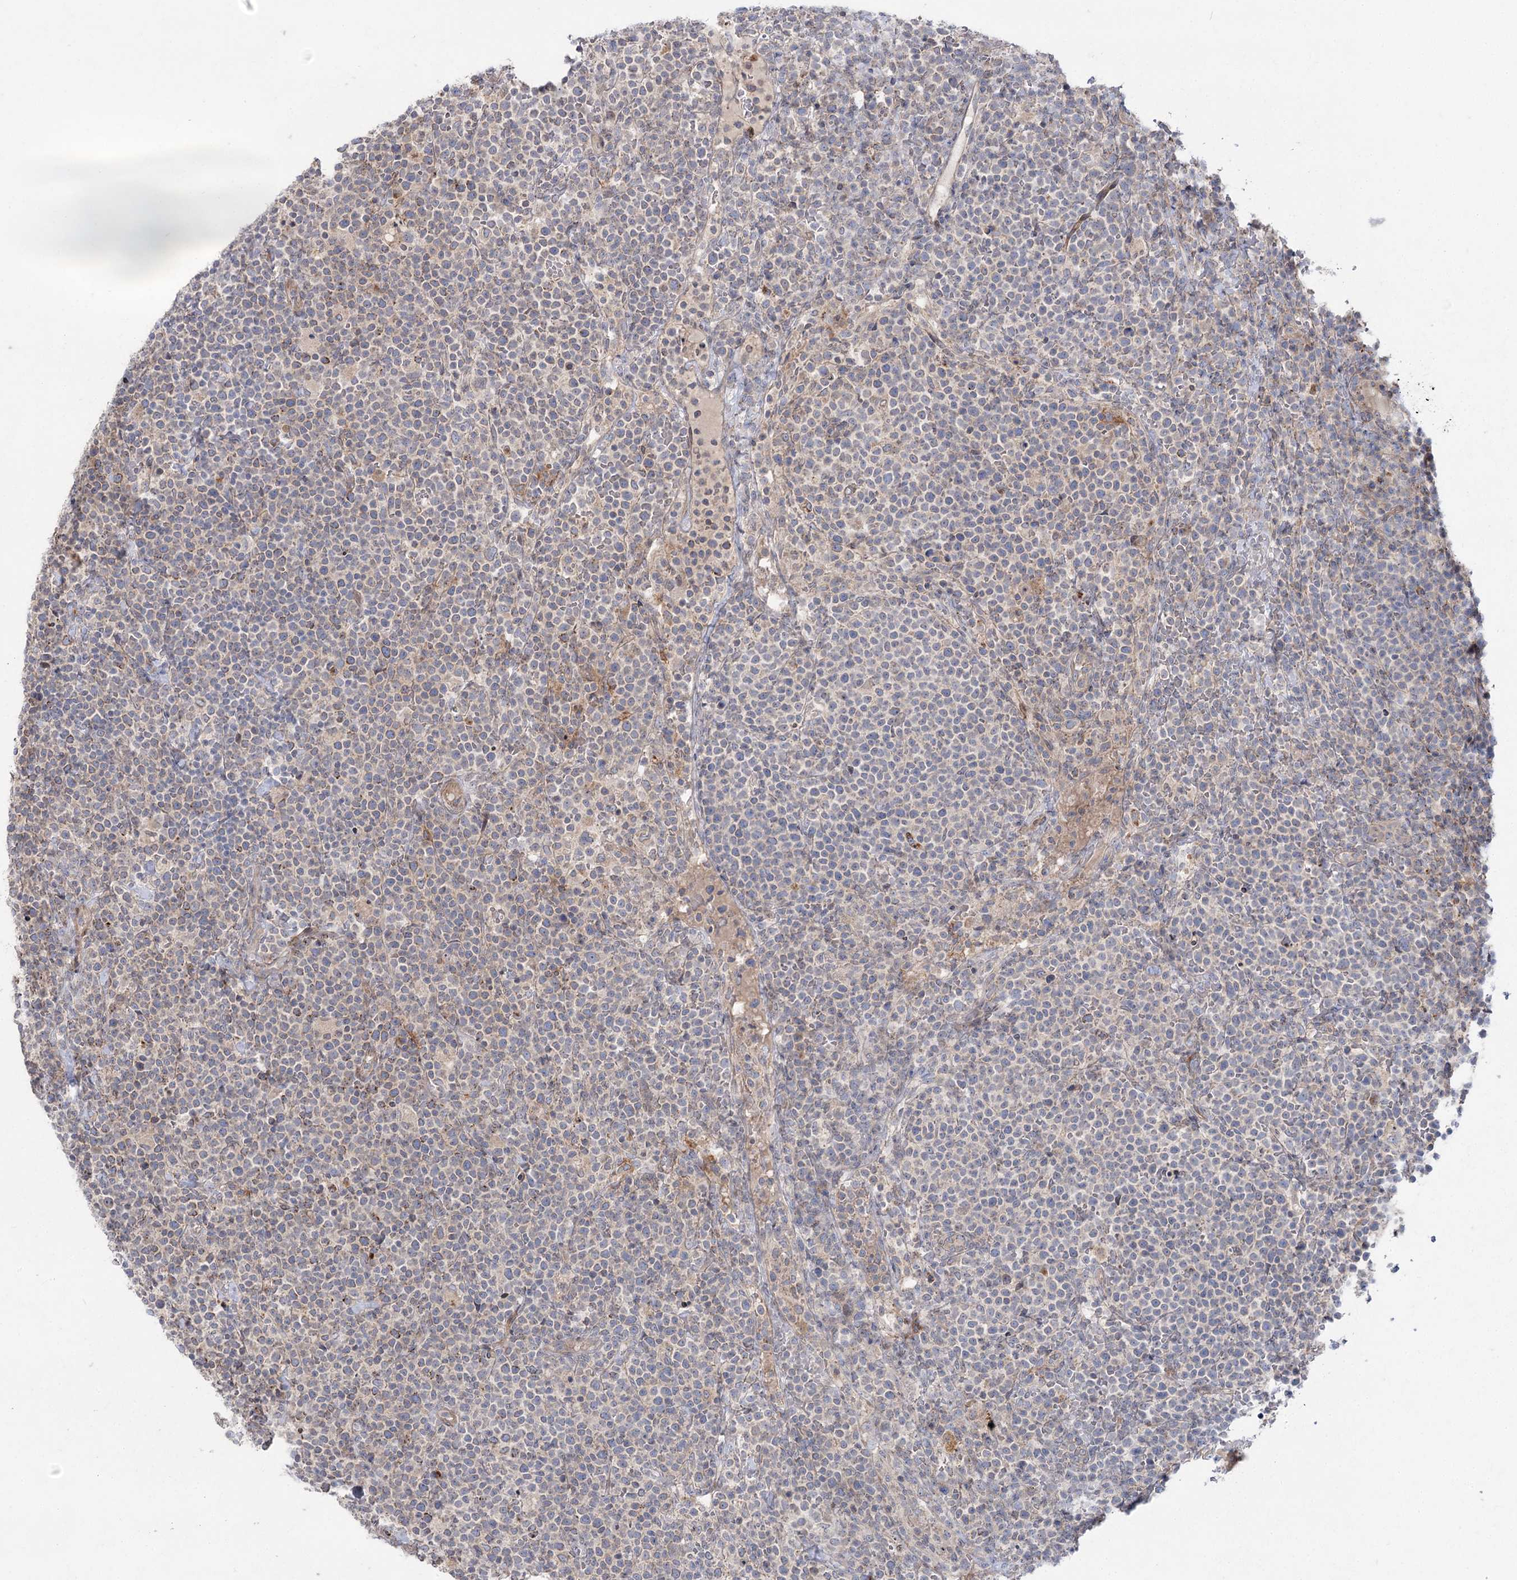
{"staining": {"intensity": "negative", "quantity": "none", "location": "none"}, "tissue": "lymphoma", "cell_type": "Tumor cells", "image_type": "cancer", "snomed": [{"axis": "morphology", "description": "Malignant lymphoma, non-Hodgkin's type, High grade"}, {"axis": "topography", "description": "Lymph node"}], "caption": "Immunohistochemical staining of human lymphoma demonstrates no significant staining in tumor cells. (Immunohistochemistry (ihc), brightfield microscopy, high magnification).", "gene": "SH3BP5L", "patient": {"sex": "male", "age": 61}}